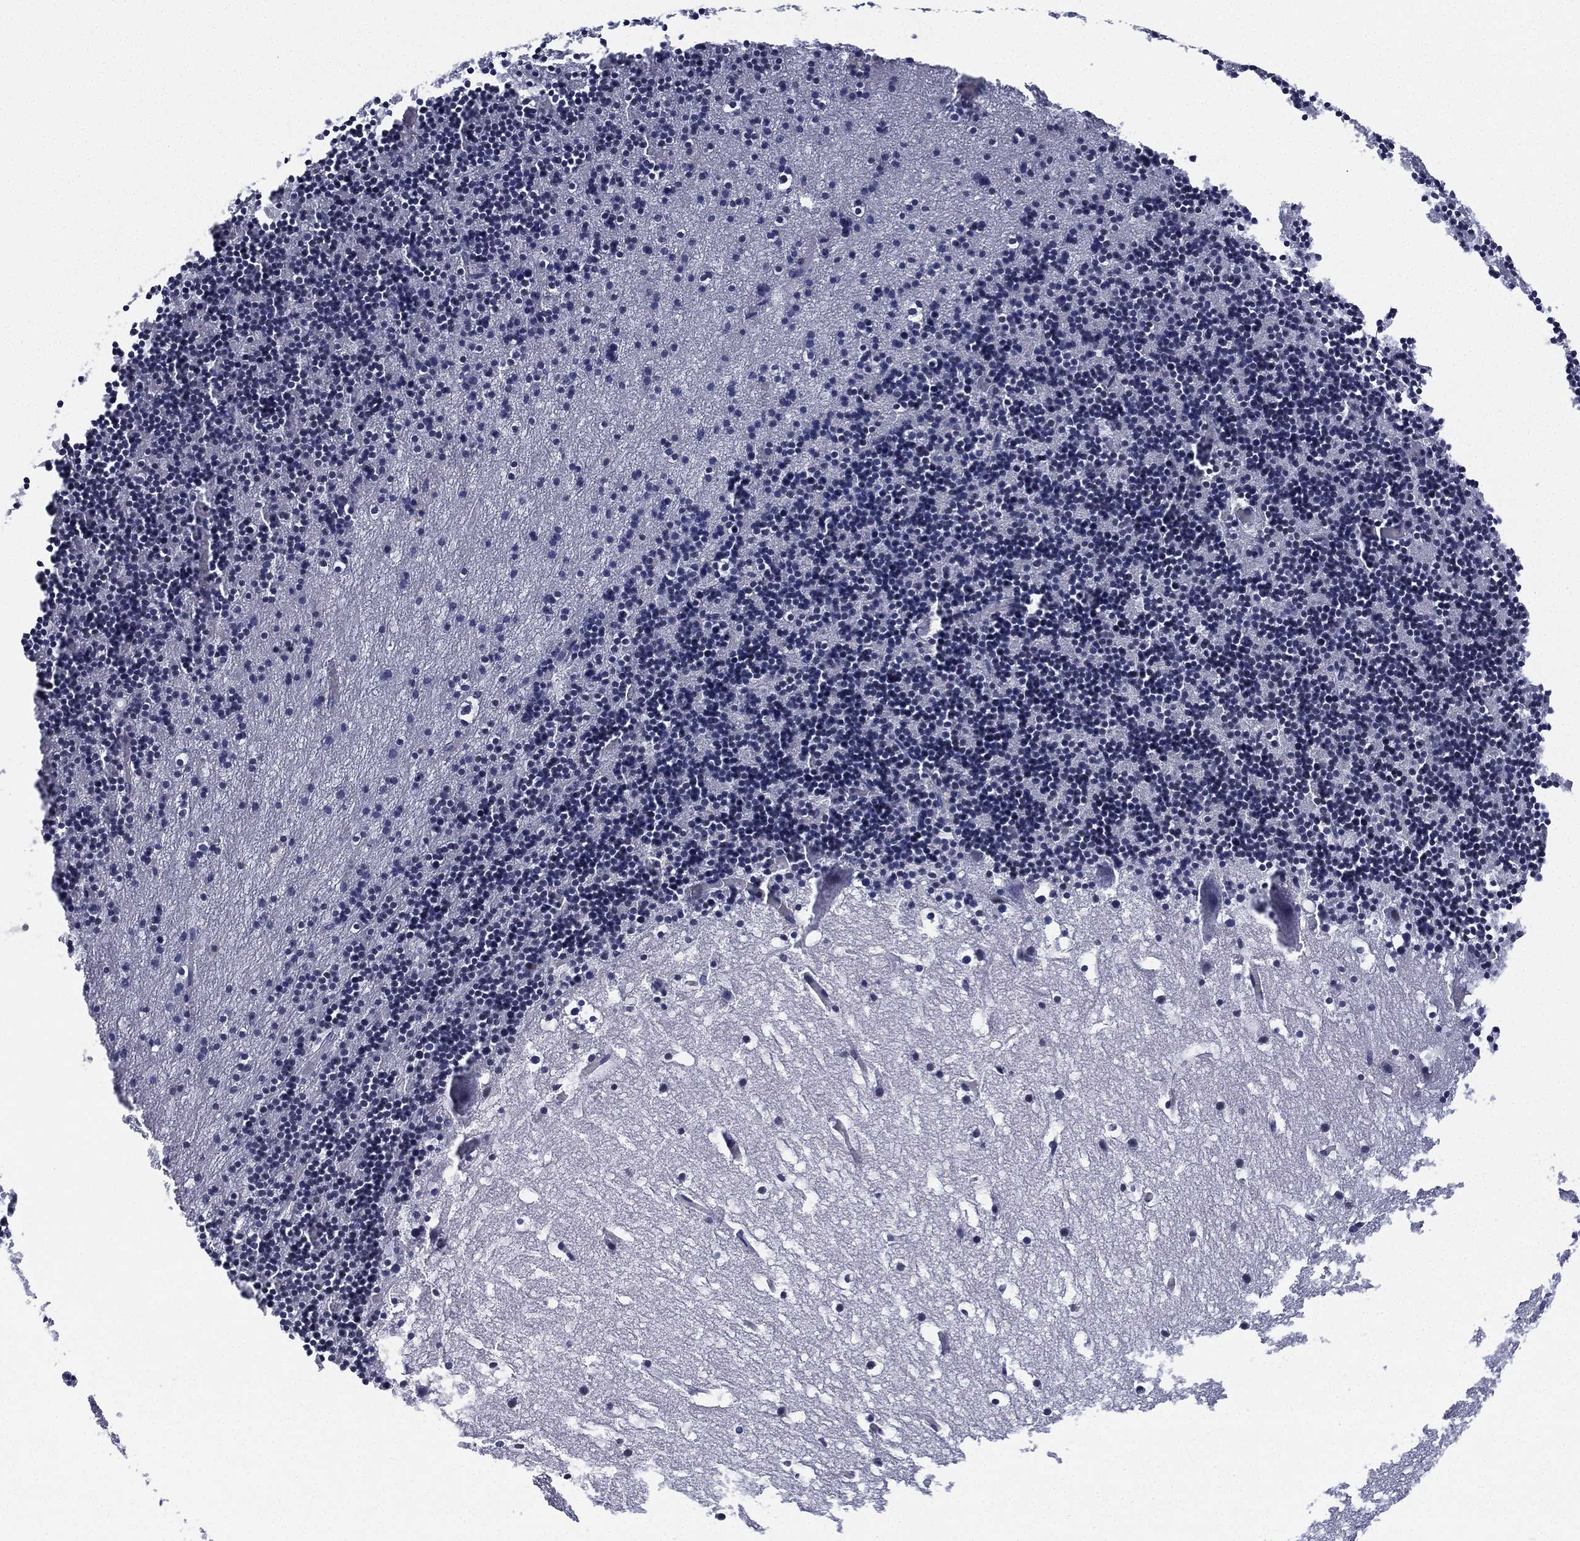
{"staining": {"intensity": "weak", "quantity": "<25%", "location": "nuclear"}, "tissue": "cerebellum", "cell_type": "Cells in granular layer", "image_type": "normal", "snomed": [{"axis": "morphology", "description": "Normal tissue, NOS"}, {"axis": "topography", "description": "Cerebellum"}], "caption": "Protein analysis of unremarkable cerebellum shows no significant expression in cells in granular layer. (DAB (3,3'-diaminobenzidine) IHC, high magnification).", "gene": "ZNF711", "patient": {"sex": "male", "age": 37}}